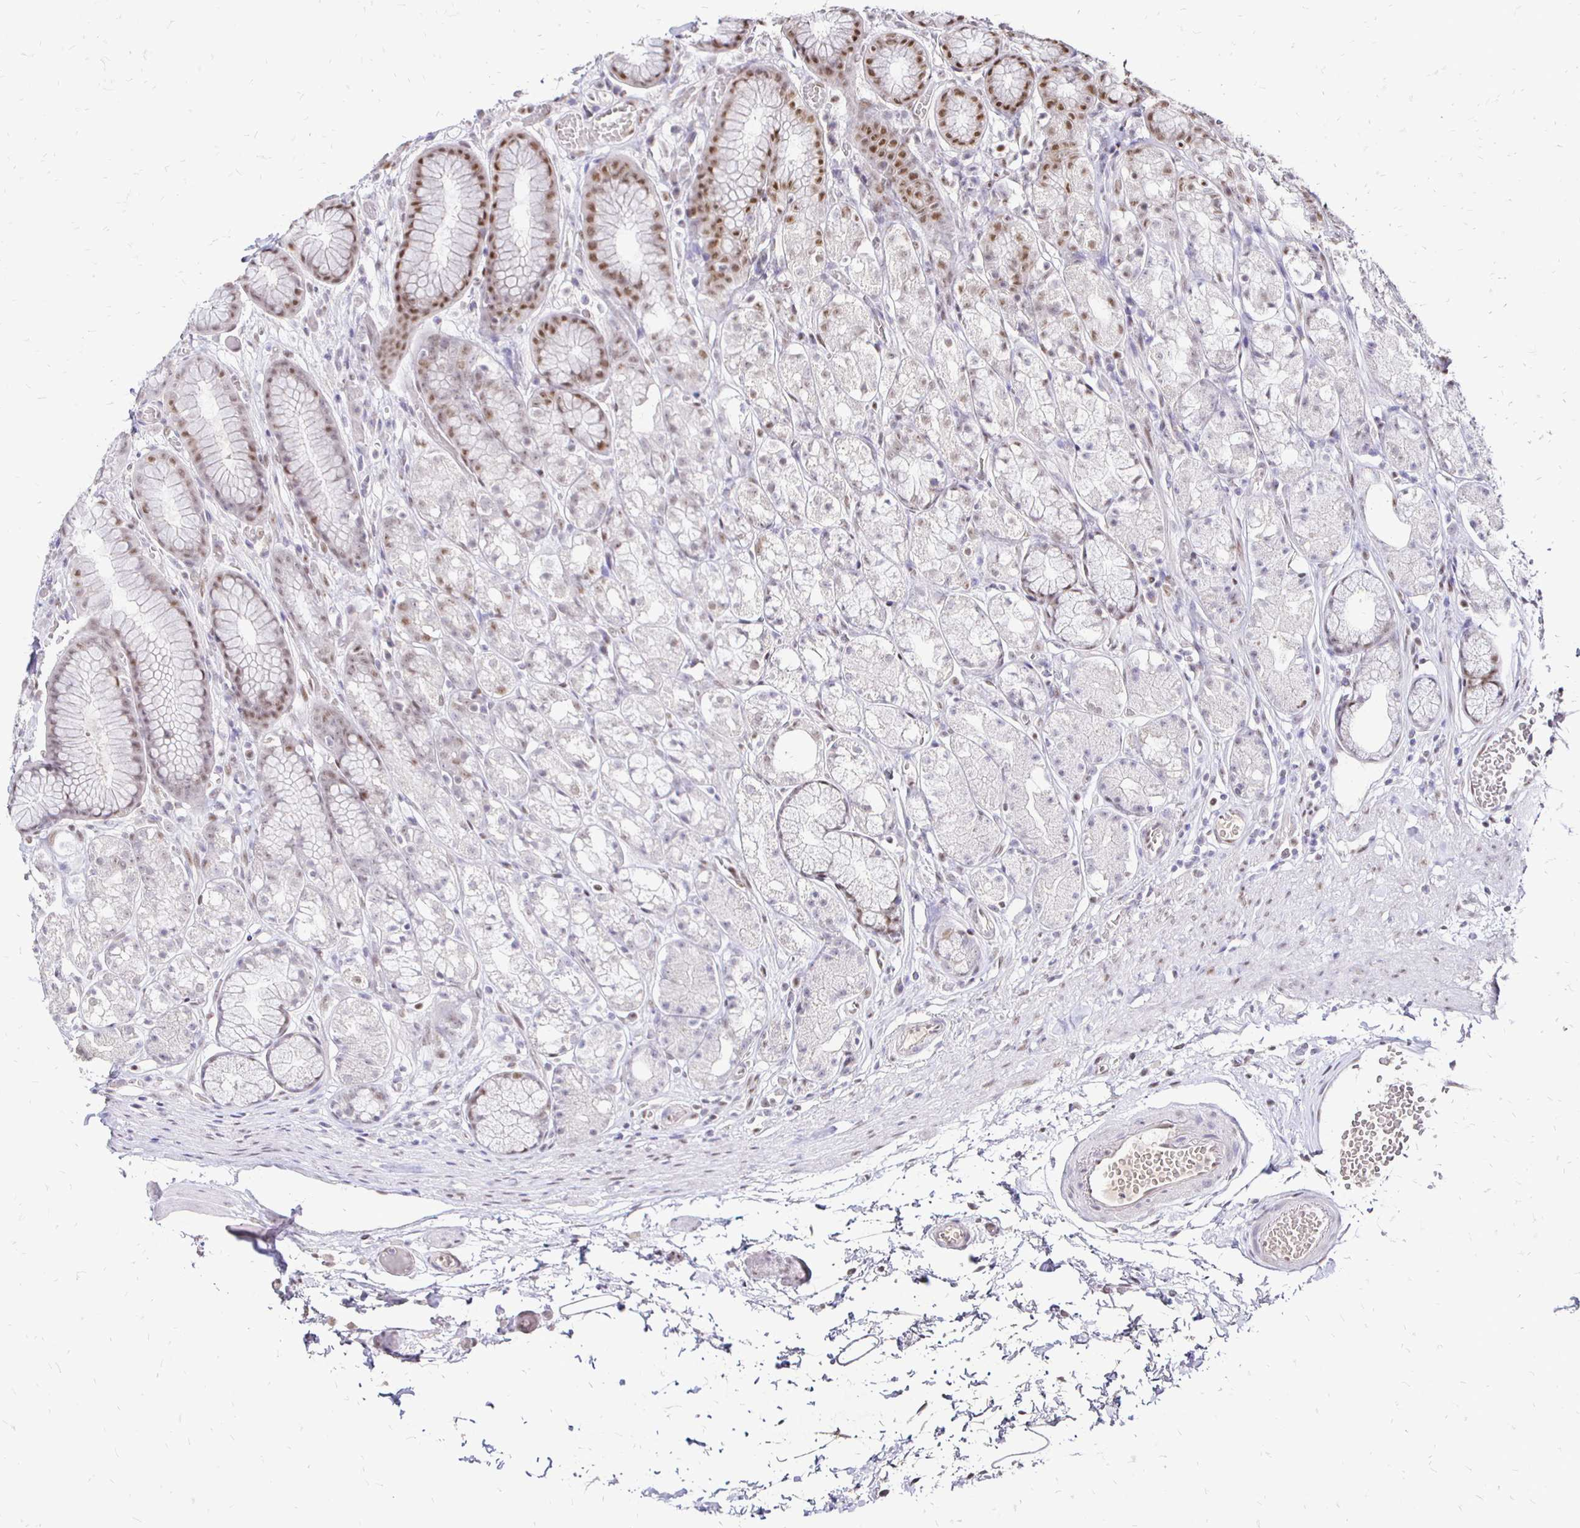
{"staining": {"intensity": "moderate", "quantity": "<25%", "location": "nuclear"}, "tissue": "stomach", "cell_type": "Glandular cells", "image_type": "normal", "snomed": [{"axis": "morphology", "description": "Normal tissue, NOS"}, {"axis": "topography", "description": "Smooth muscle"}, {"axis": "topography", "description": "Stomach"}], "caption": "Normal stomach reveals moderate nuclear expression in about <25% of glandular cells, visualized by immunohistochemistry.", "gene": "SIN3A", "patient": {"sex": "male", "age": 70}}